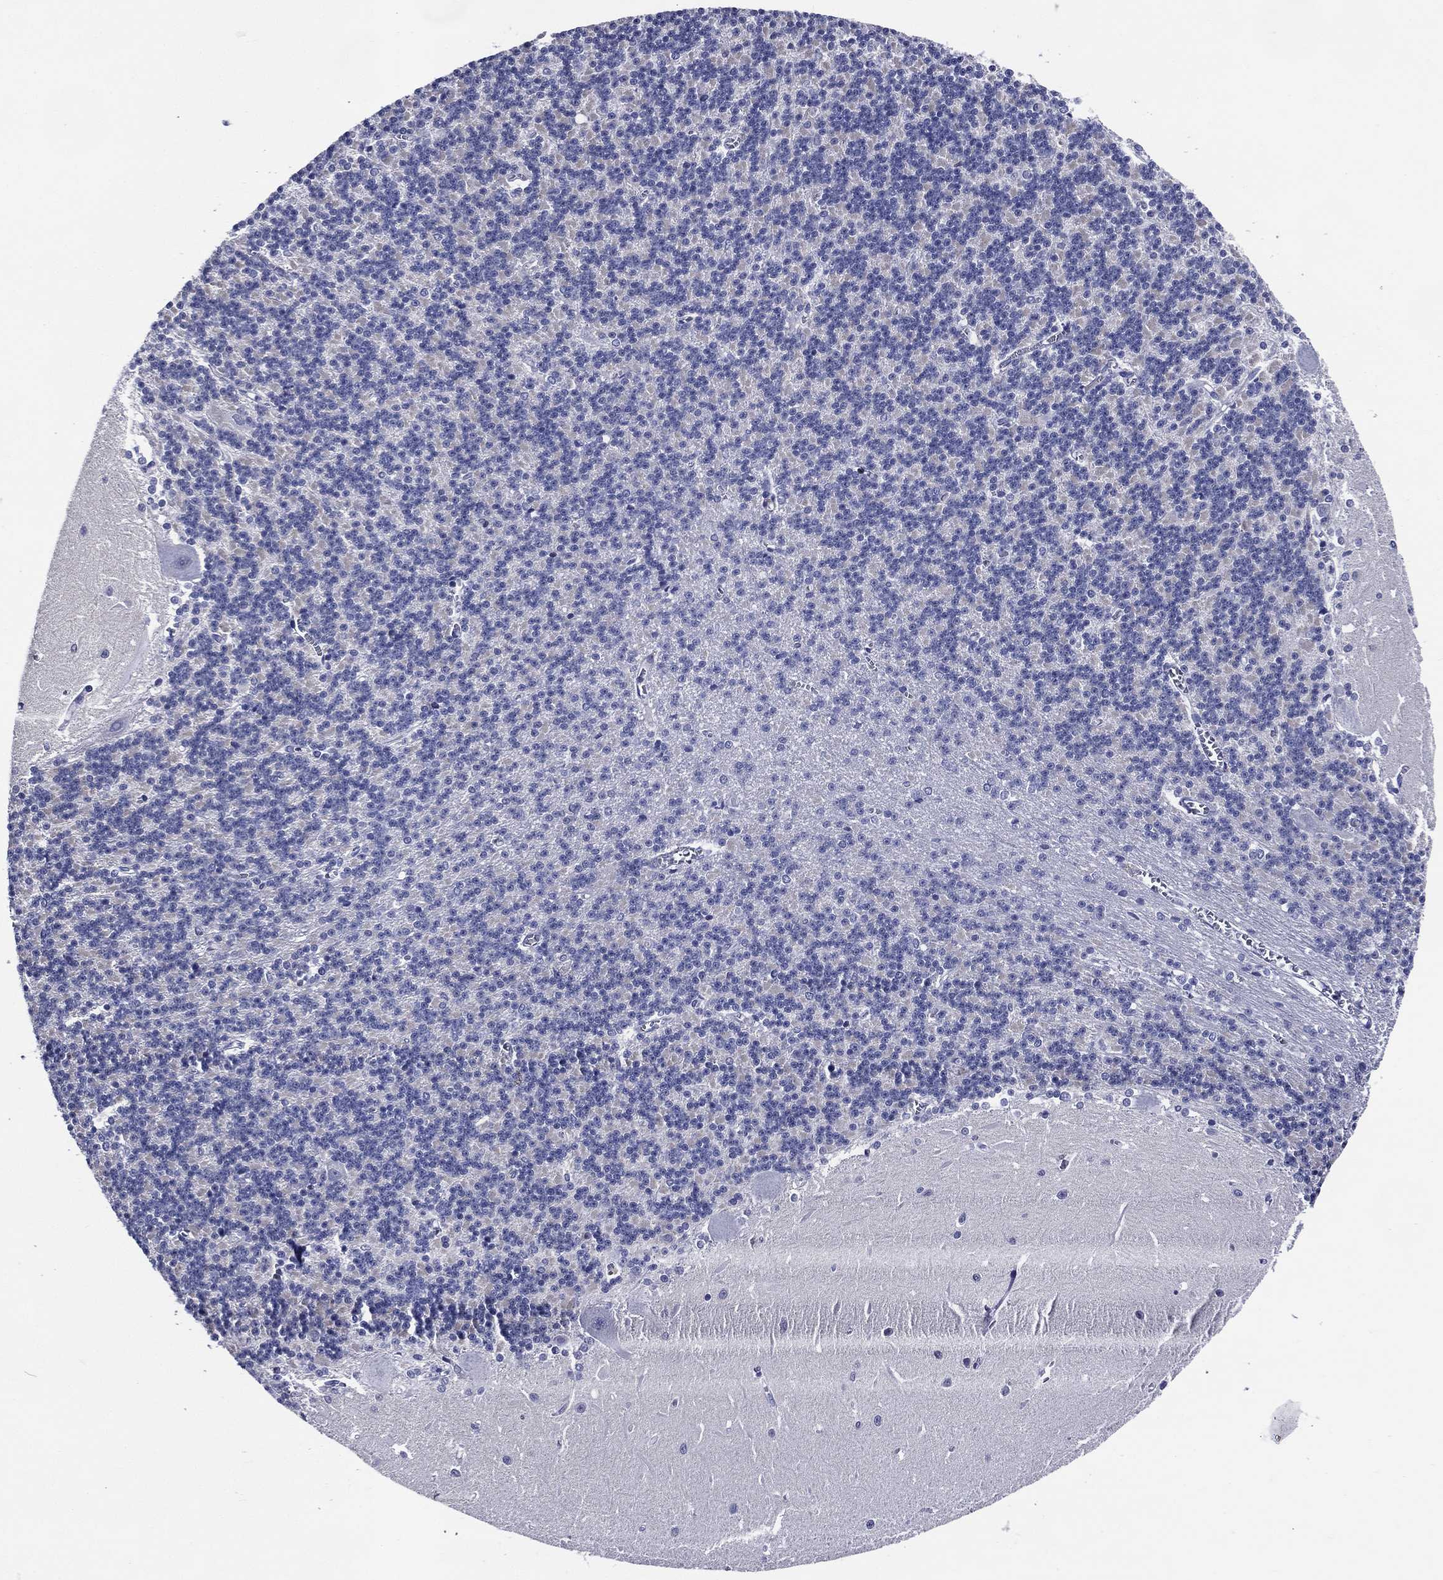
{"staining": {"intensity": "negative", "quantity": "none", "location": "none"}, "tissue": "cerebellum", "cell_type": "Cells in granular layer", "image_type": "normal", "snomed": [{"axis": "morphology", "description": "Normal tissue, NOS"}, {"axis": "topography", "description": "Cerebellum"}], "caption": "Cells in granular layer are negative for protein expression in normal human cerebellum. (Stains: DAB immunohistochemistry with hematoxylin counter stain, Microscopy: brightfield microscopy at high magnification).", "gene": "ACE2", "patient": {"sex": "male", "age": 37}}